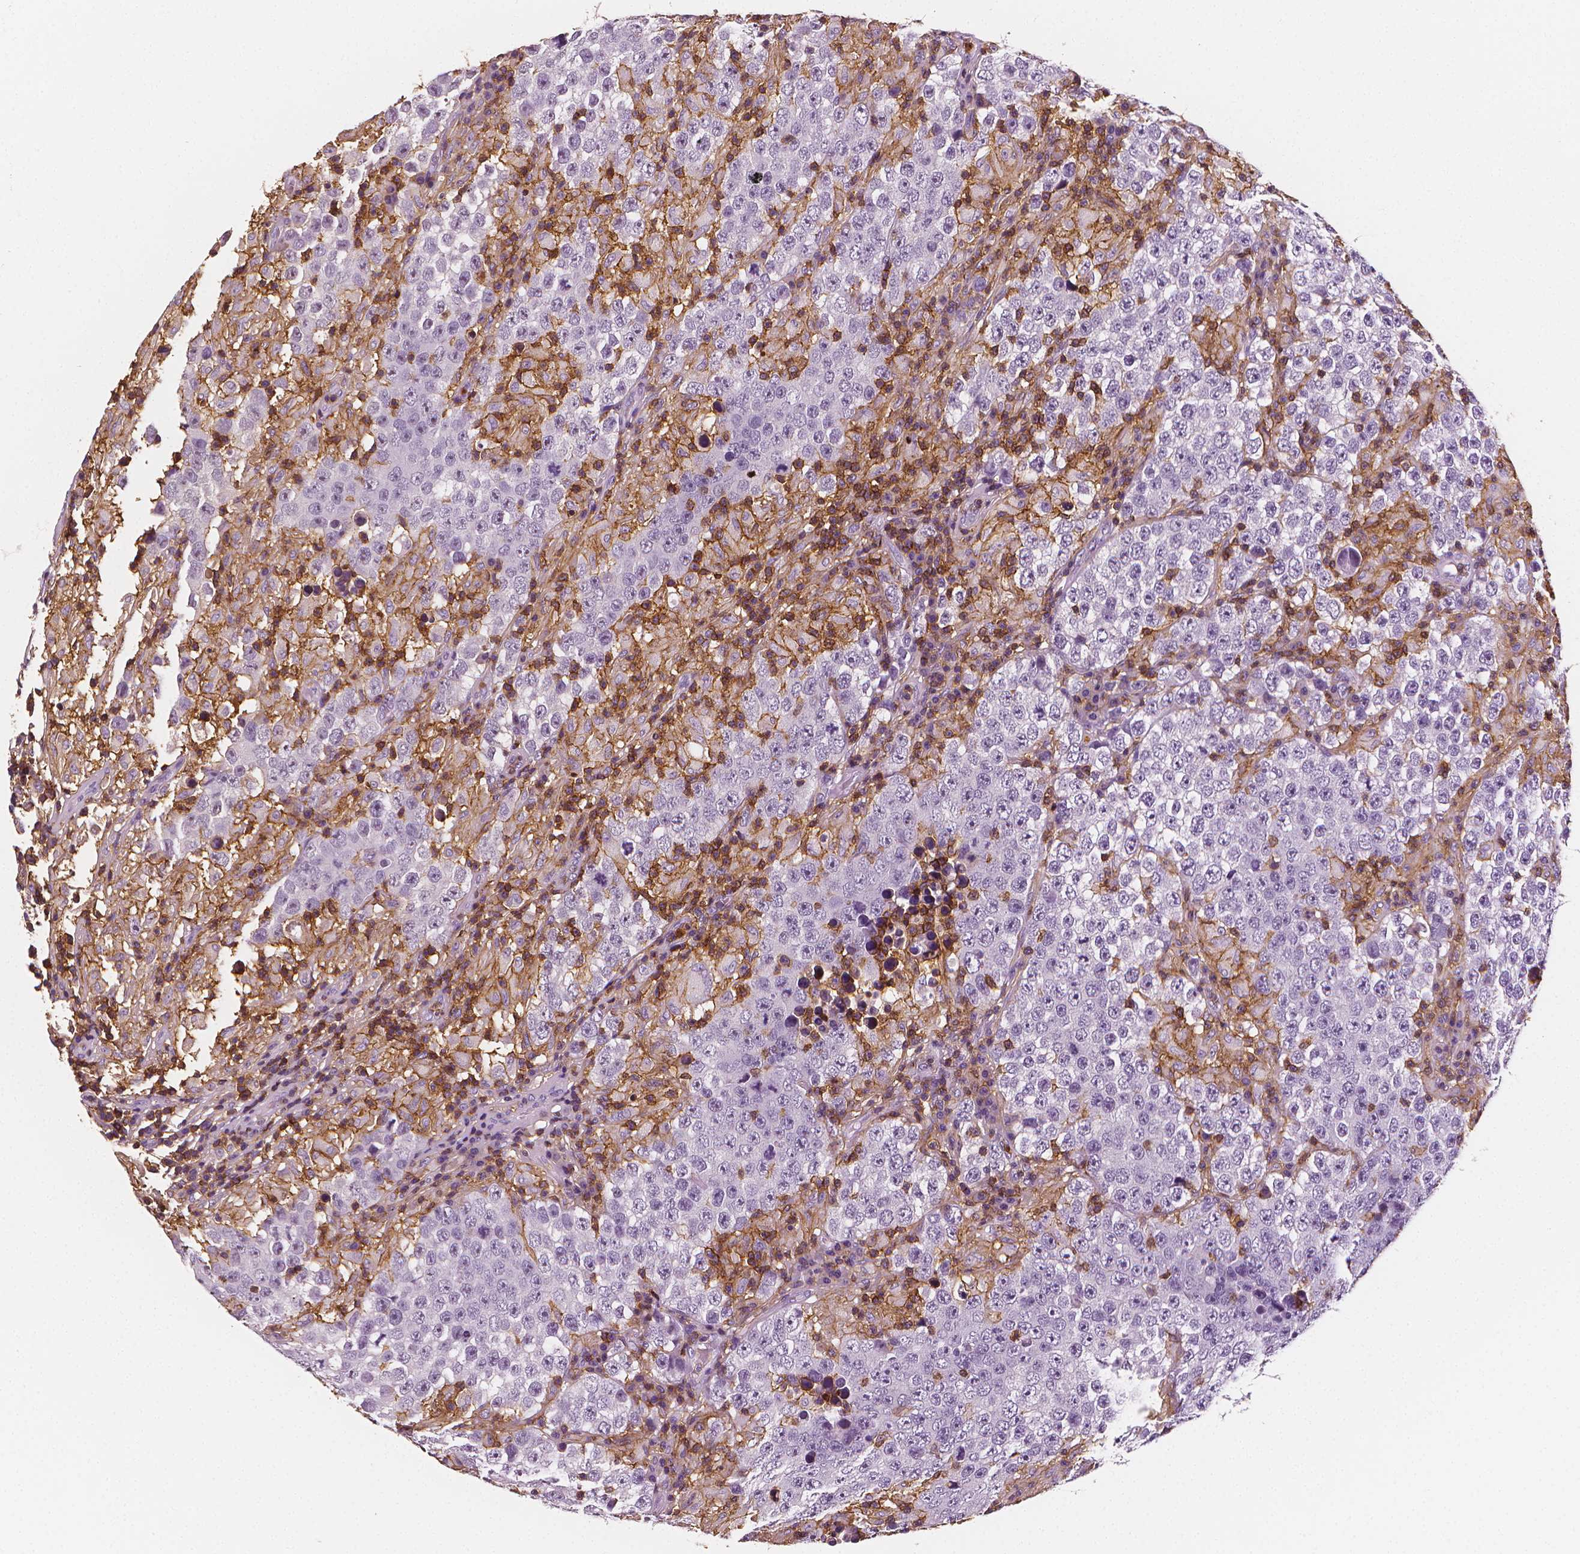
{"staining": {"intensity": "negative", "quantity": "none", "location": "none"}, "tissue": "testis cancer", "cell_type": "Tumor cells", "image_type": "cancer", "snomed": [{"axis": "morphology", "description": "Seminoma, NOS"}, {"axis": "morphology", "description": "Carcinoma, Embryonal, NOS"}, {"axis": "topography", "description": "Testis"}], "caption": "Embryonal carcinoma (testis) was stained to show a protein in brown. There is no significant staining in tumor cells.", "gene": "PTPRC", "patient": {"sex": "male", "age": 41}}